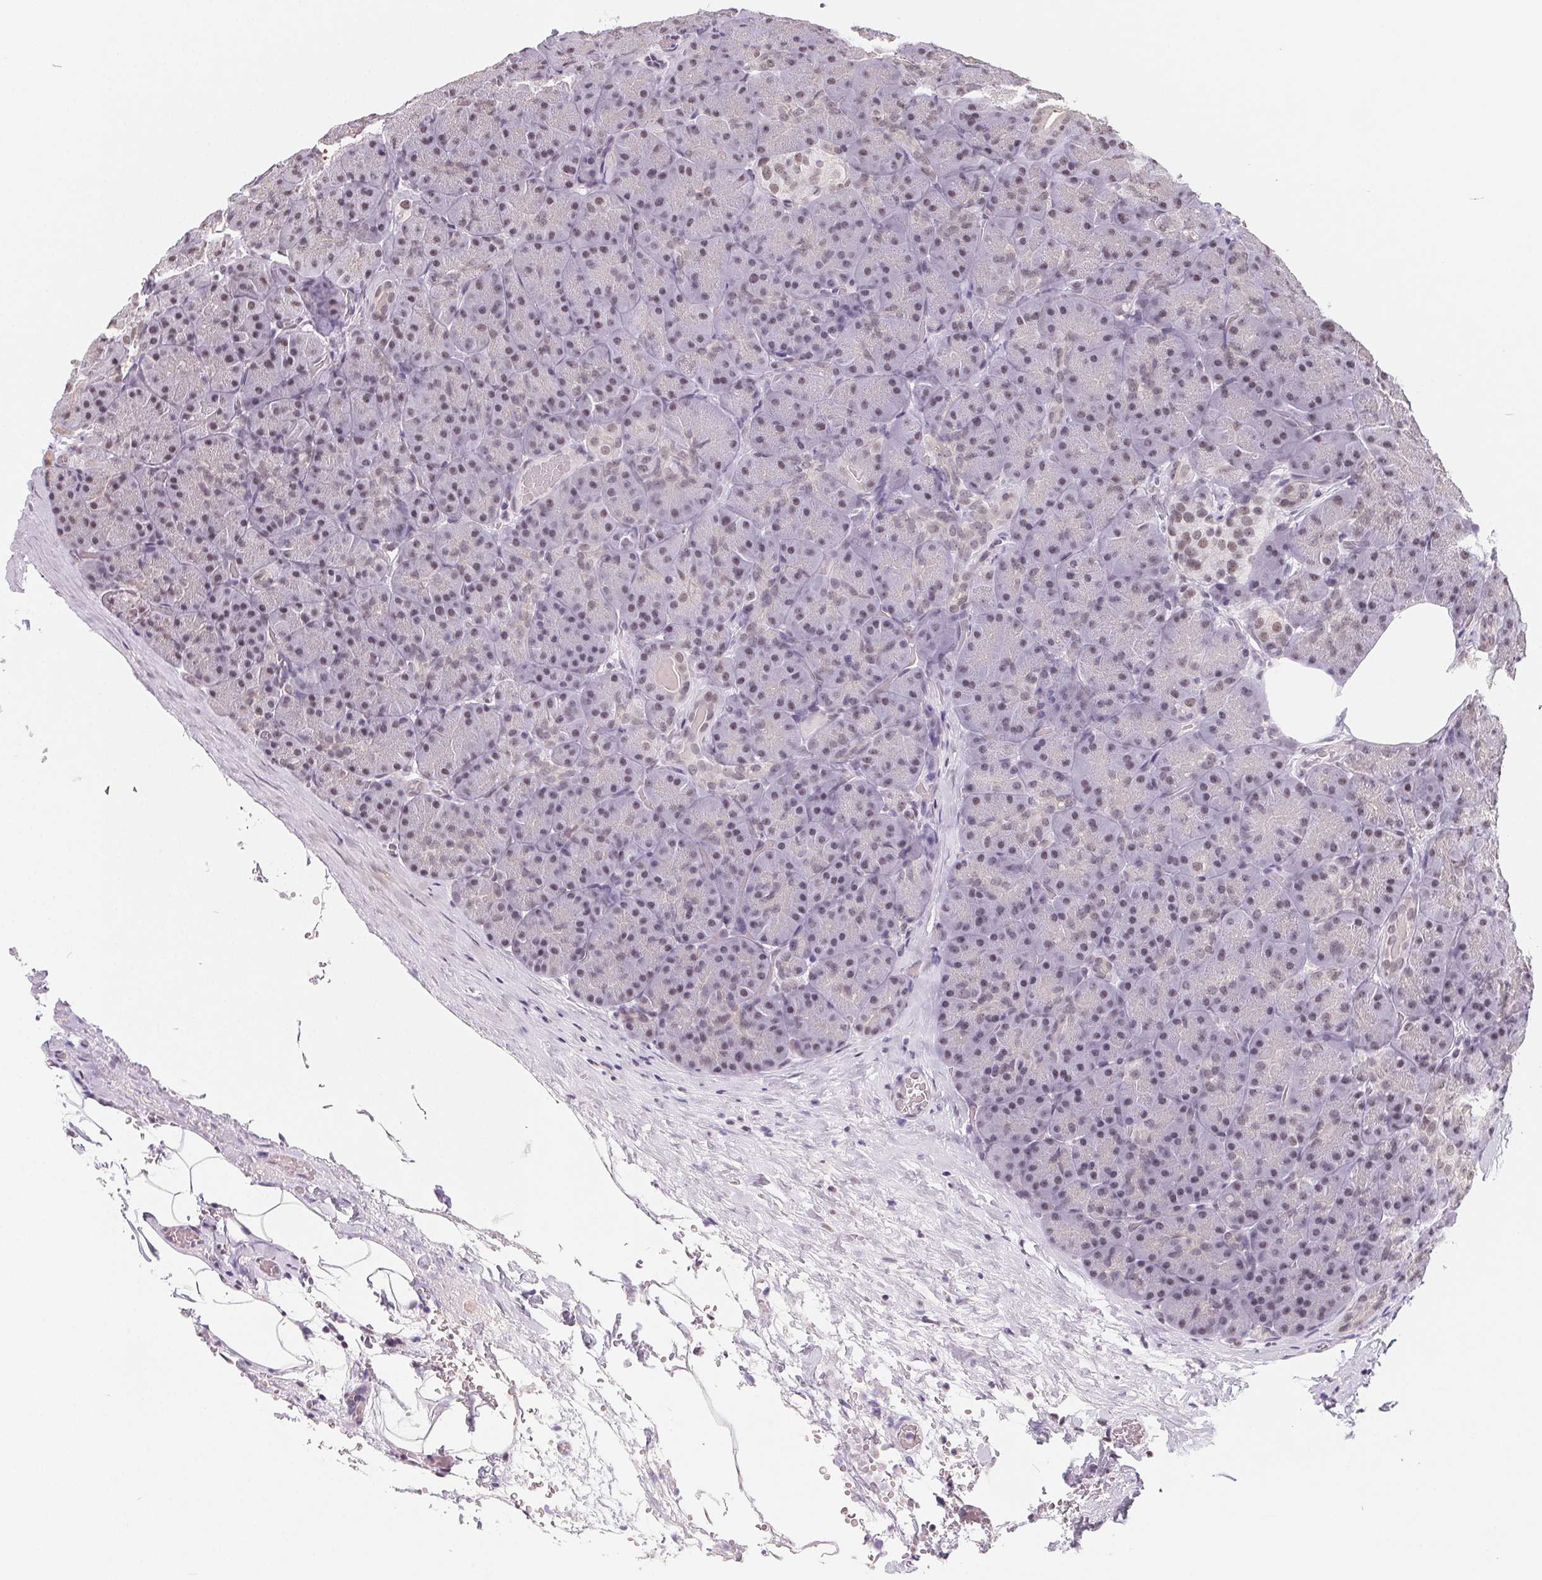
{"staining": {"intensity": "moderate", "quantity": "25%-75%", "location": "nuclear"}, "tissue": "pancreas", "cell_type": "Exocrine glandular cells", "image_type": "normal", "snomed": [{"axis": "morphology", "description": "Normal tissue, NOS"}, {"axis": "topography", "description": "Pancreas"}], "caption": "Immunohistochemistry (DAB) staining of benign pancreas exhibits moderate nuclear protein staining in approximately 25%-75% of exocrine glandular cells. (brown staining indicates protein expression, while blue staining denotes nuclei).", "gene": "TCERG1", "patient": {"sex": "male", "age": 57}}